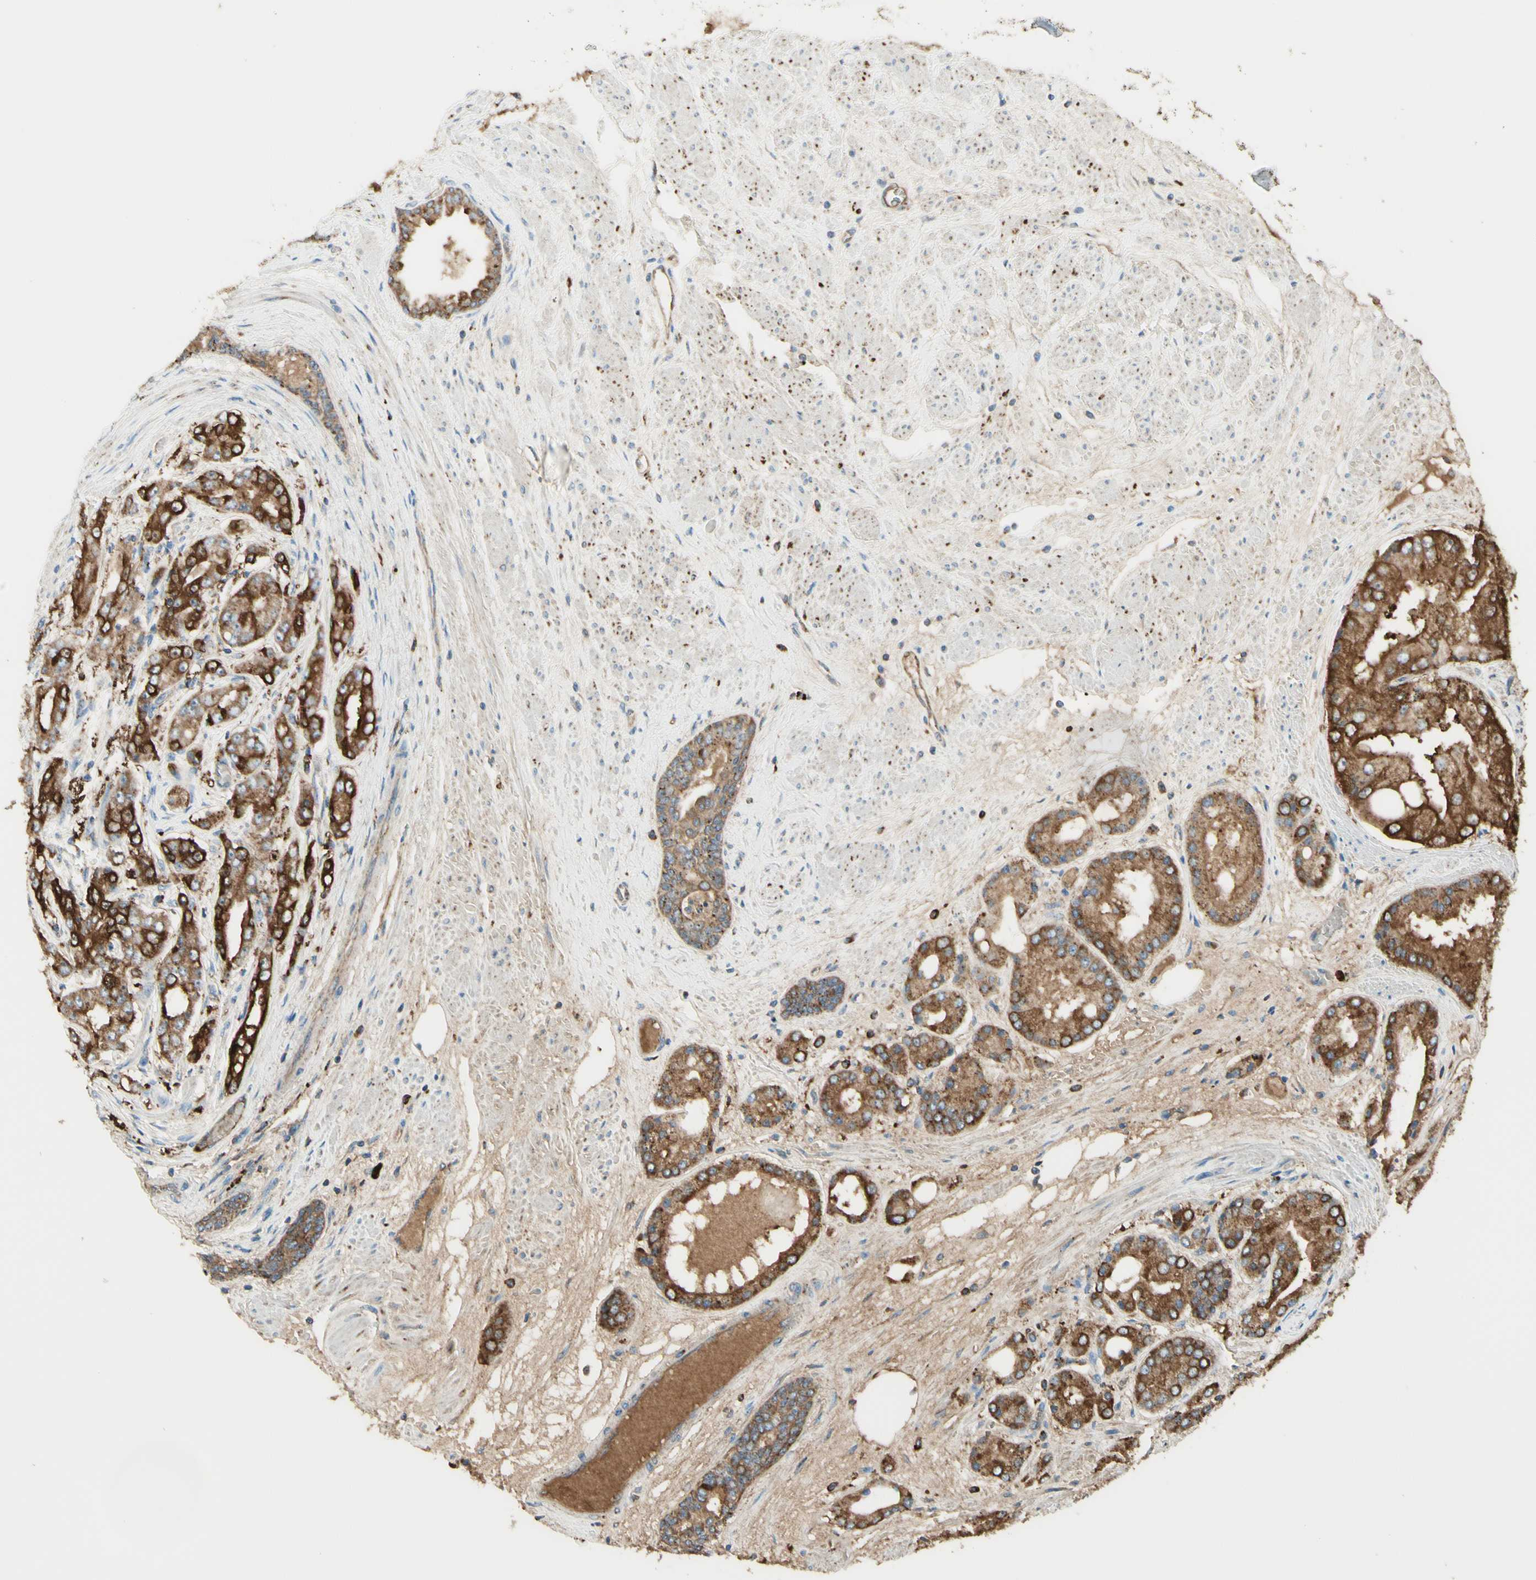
{"staining": {"intensity": "moderate", "quantity": ">75%", "location": "cytoplasmic/membranous"}, "tissue": "prostate cancer", "cell_type": "Tumor cells", "image_type": "cancer", "snomed": [{"axis": "morphology", "description": "Adenocarcinoma, High grade"}, {"axis": "topography", "description": "Prostate"}], "caption": "Protein analysis of prostate cancer tissue exhibits moderate cytoplasmic/membranous positivity in about >75% of tumor cells. The staining was performed using DAB to visualize the protein expression in brown, while the nuclei were stained in blue with hematoxylin (Magnification: 20x).", "gene": "ARMC10", "patient": {"sex": "male", "age": 59}}